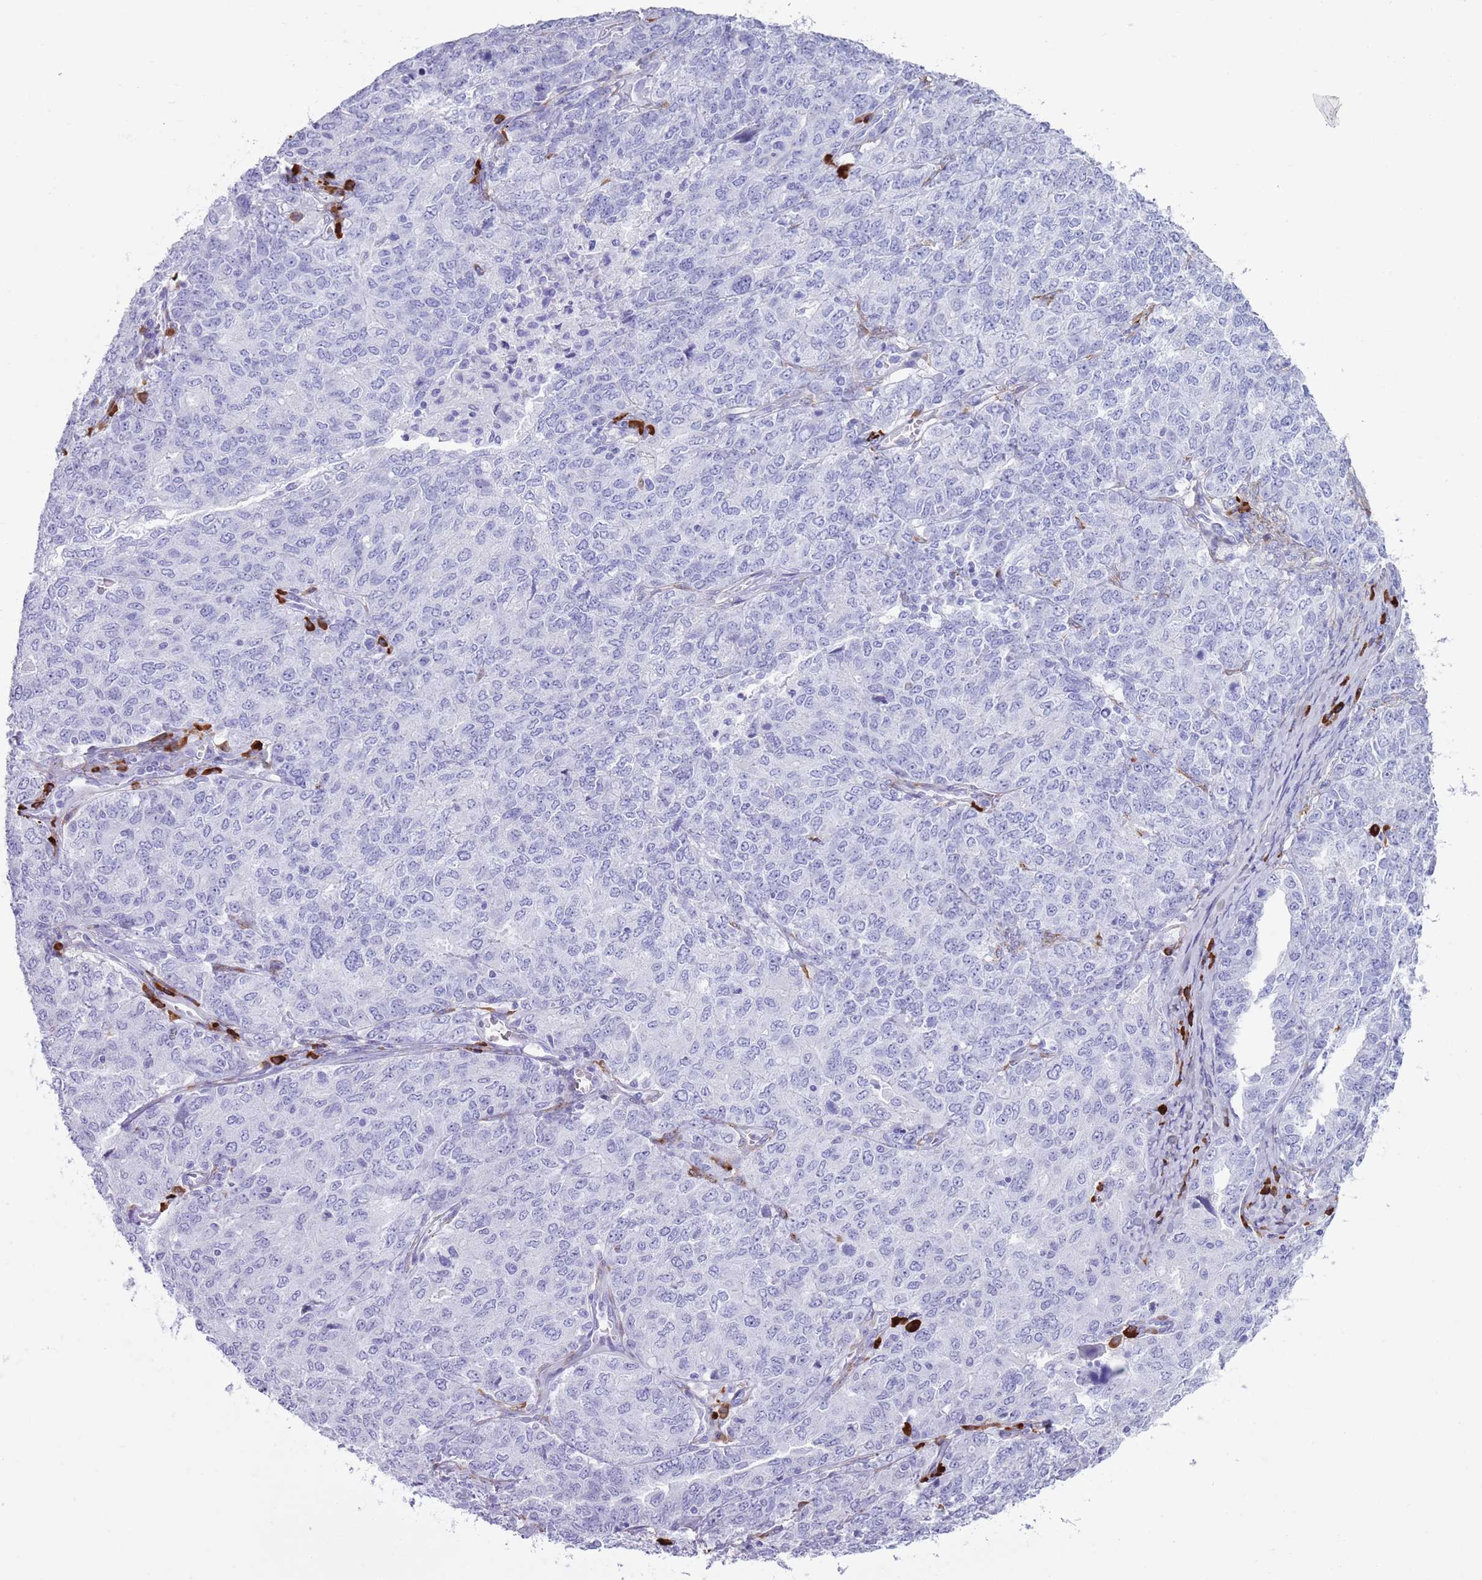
{"staining": {"intensity": "negative", "quantity": "none", "location": "none"}, "tissue": "ovarian cancer", "cell_type": "Tumor cells", "image_type": "cancer", "snomed": [{"axis": "morphology", "description": "Carcinoma, endometroid"}, {"axis": "topography", "description": "Ovary"}], "caption": "Immunohistochemical staining of human ovarian endometroid carcinoma displays no significant positivity in tumor cells. (Brightfield microscopy of DAB (3,3'-diaminobenzidine) immunohistochemistry (IHC) at high magnification).", "gene": "LY6G5B", "patient": {"sex": "female", "age": 62}}